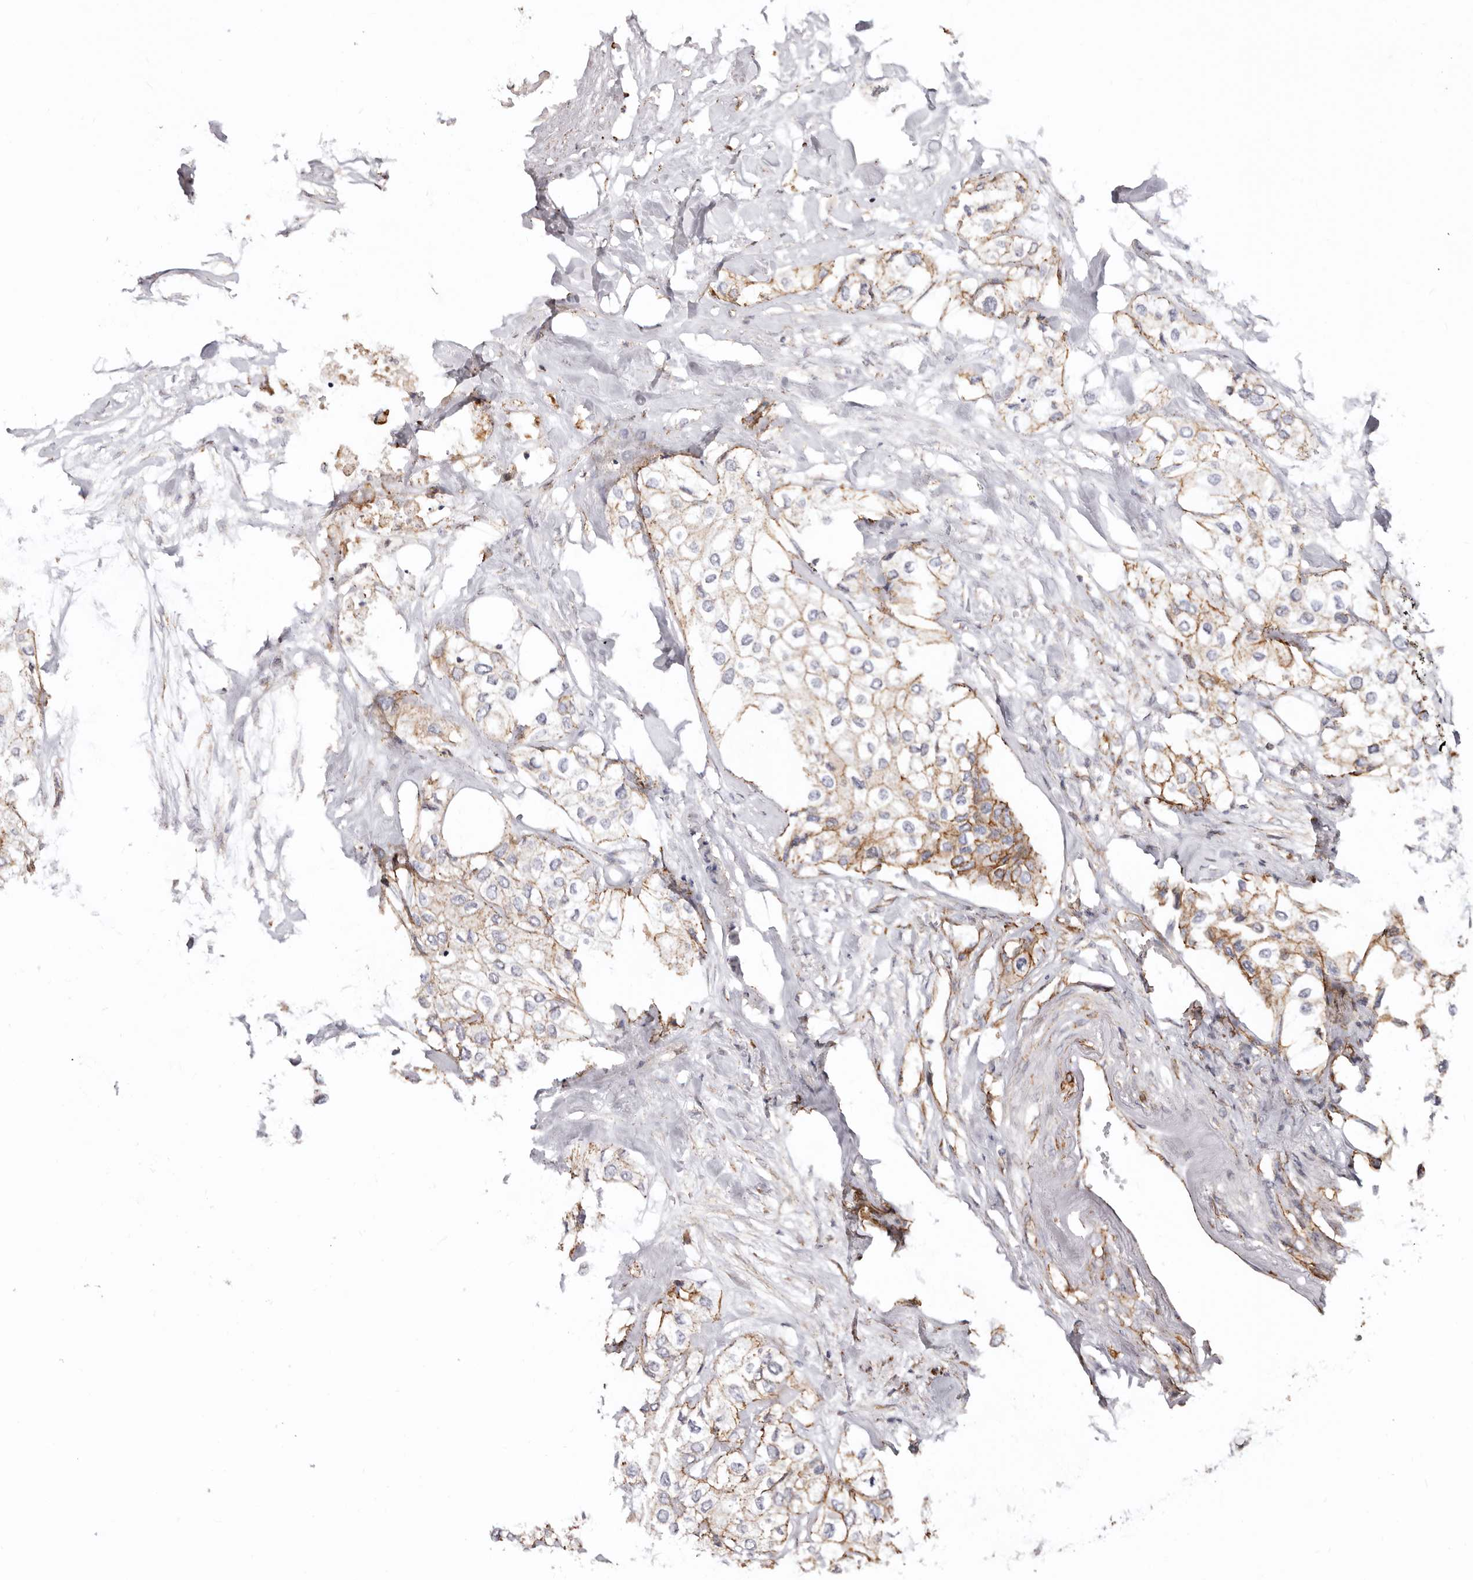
{"staining": {"intensity": "moderate", "quantity": ">75%", "location": "cytoplasmic/membranous"}, "tissue": "urothelial cancer", "cell_type": "Tumor cells", "image_type": "cancer", "snomed": [{"axis": "morphology", "description": "Urothelial carcinoma, High grade"}, {"axis": "topography", "description": "Urinary bladder"}], "caption": "IHC histopathology image of neoplastic tissue: human urothelial cancer stained using IHC reveals medium levels of moderate protein expression localized specifically in the cytoplasmic/membranous of tumor cells, appearing as a cytoplasmic/membranous brown color.", "gene": "CTNNB1", "patient": {"sex": "male", "age": 64}}